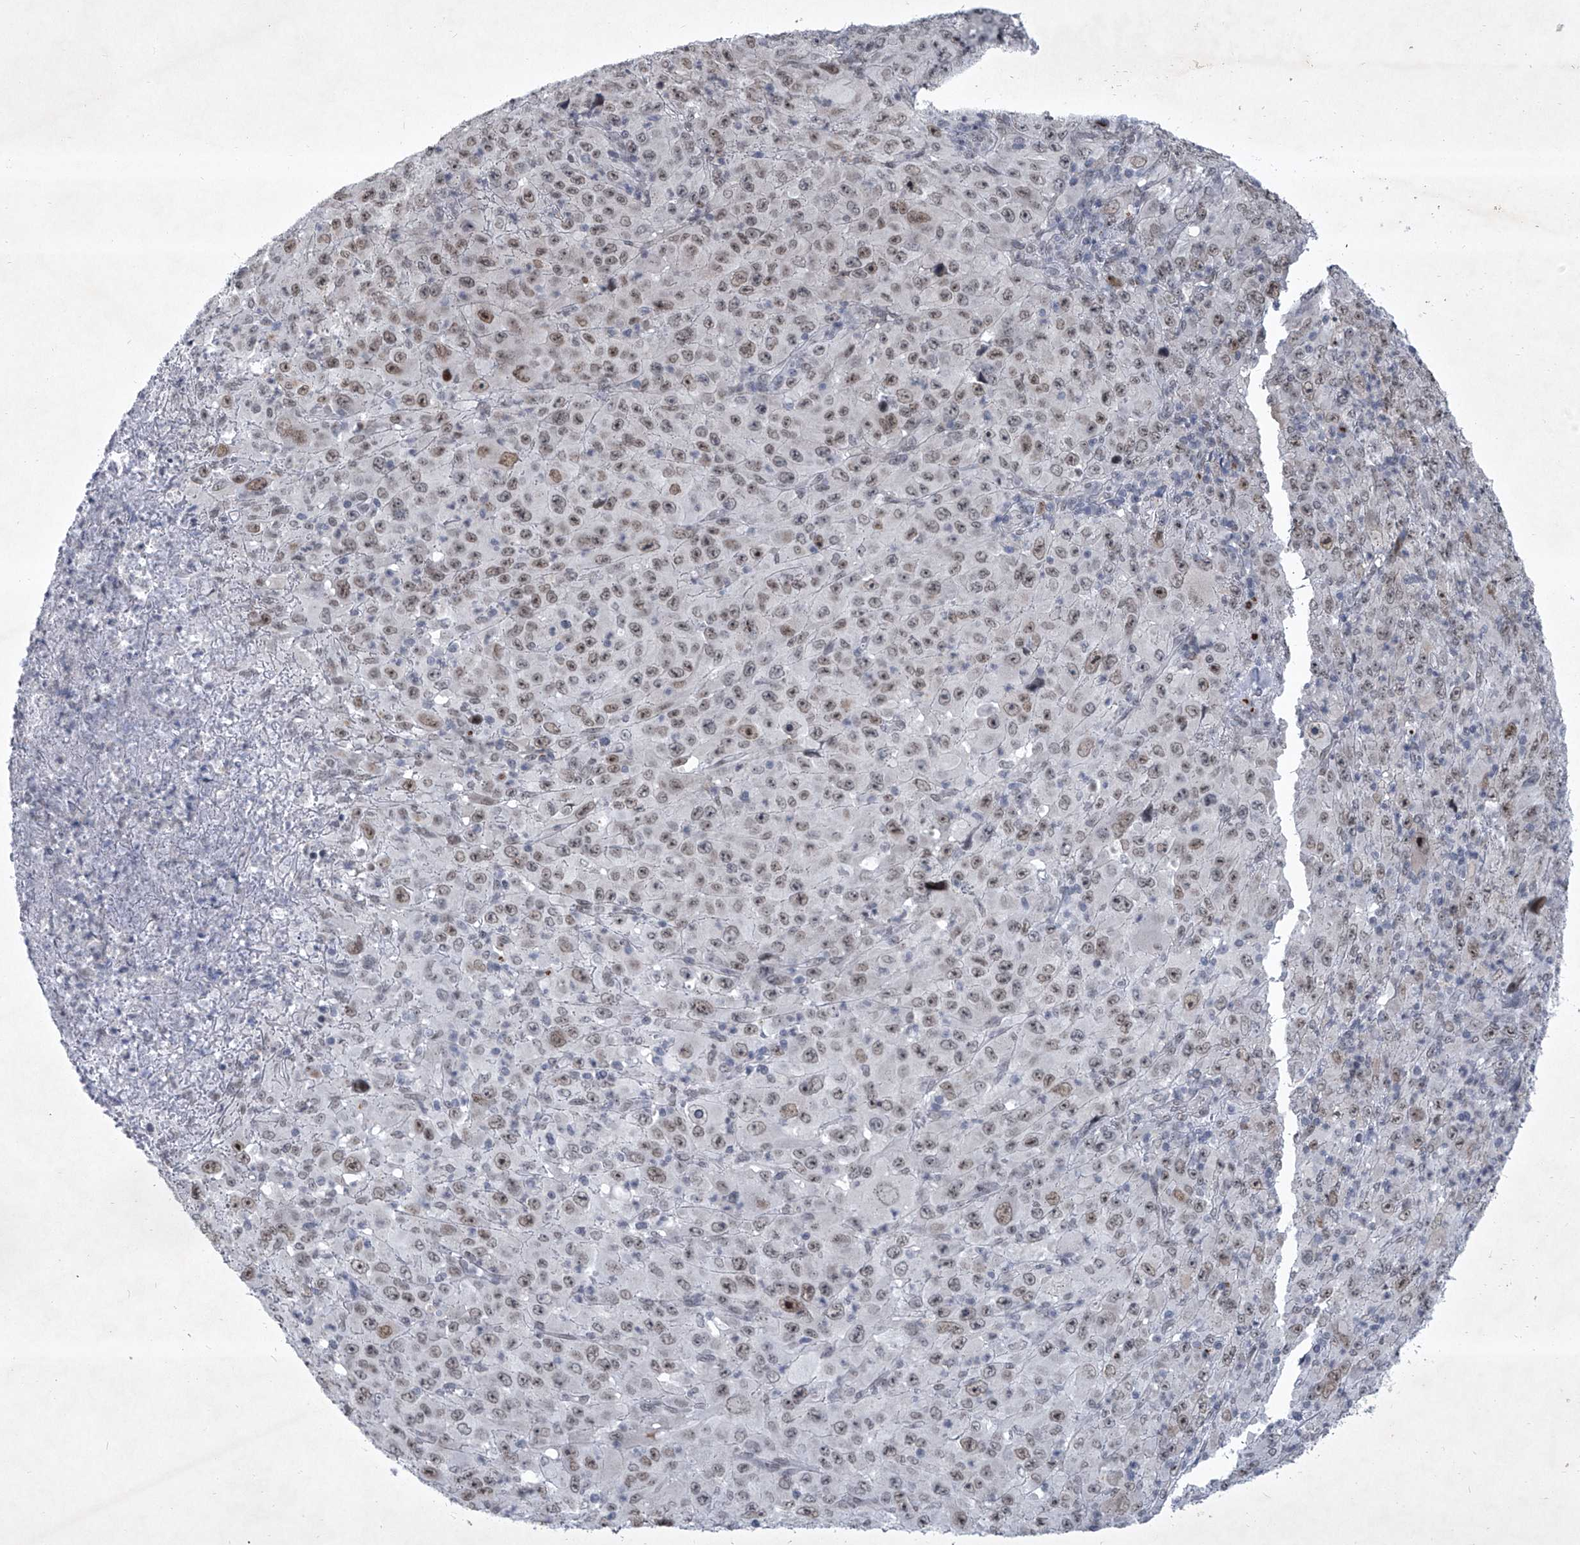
{"staining": {"intensity": "moderate", "quantity": "<25%", "location": "nuclear"}, "tissue": "melanoma", "cell_type": "Tumor cells", "image_type": "cancer", "snomed": [{"axis": "morphology", "description": "Malignant melanoma, Metastatic site"}, {"axis": "topography", "description": "Skin"}], "caption": "Immunohistochemistry (DAB (3,3'-diaminobenzidine)) staining of human melanoma shows moderate nuclear protein expression in approximately <25% of tumor cells.", "gene": "MLLT1", "patient": {"sex": "female", "age": 56}}